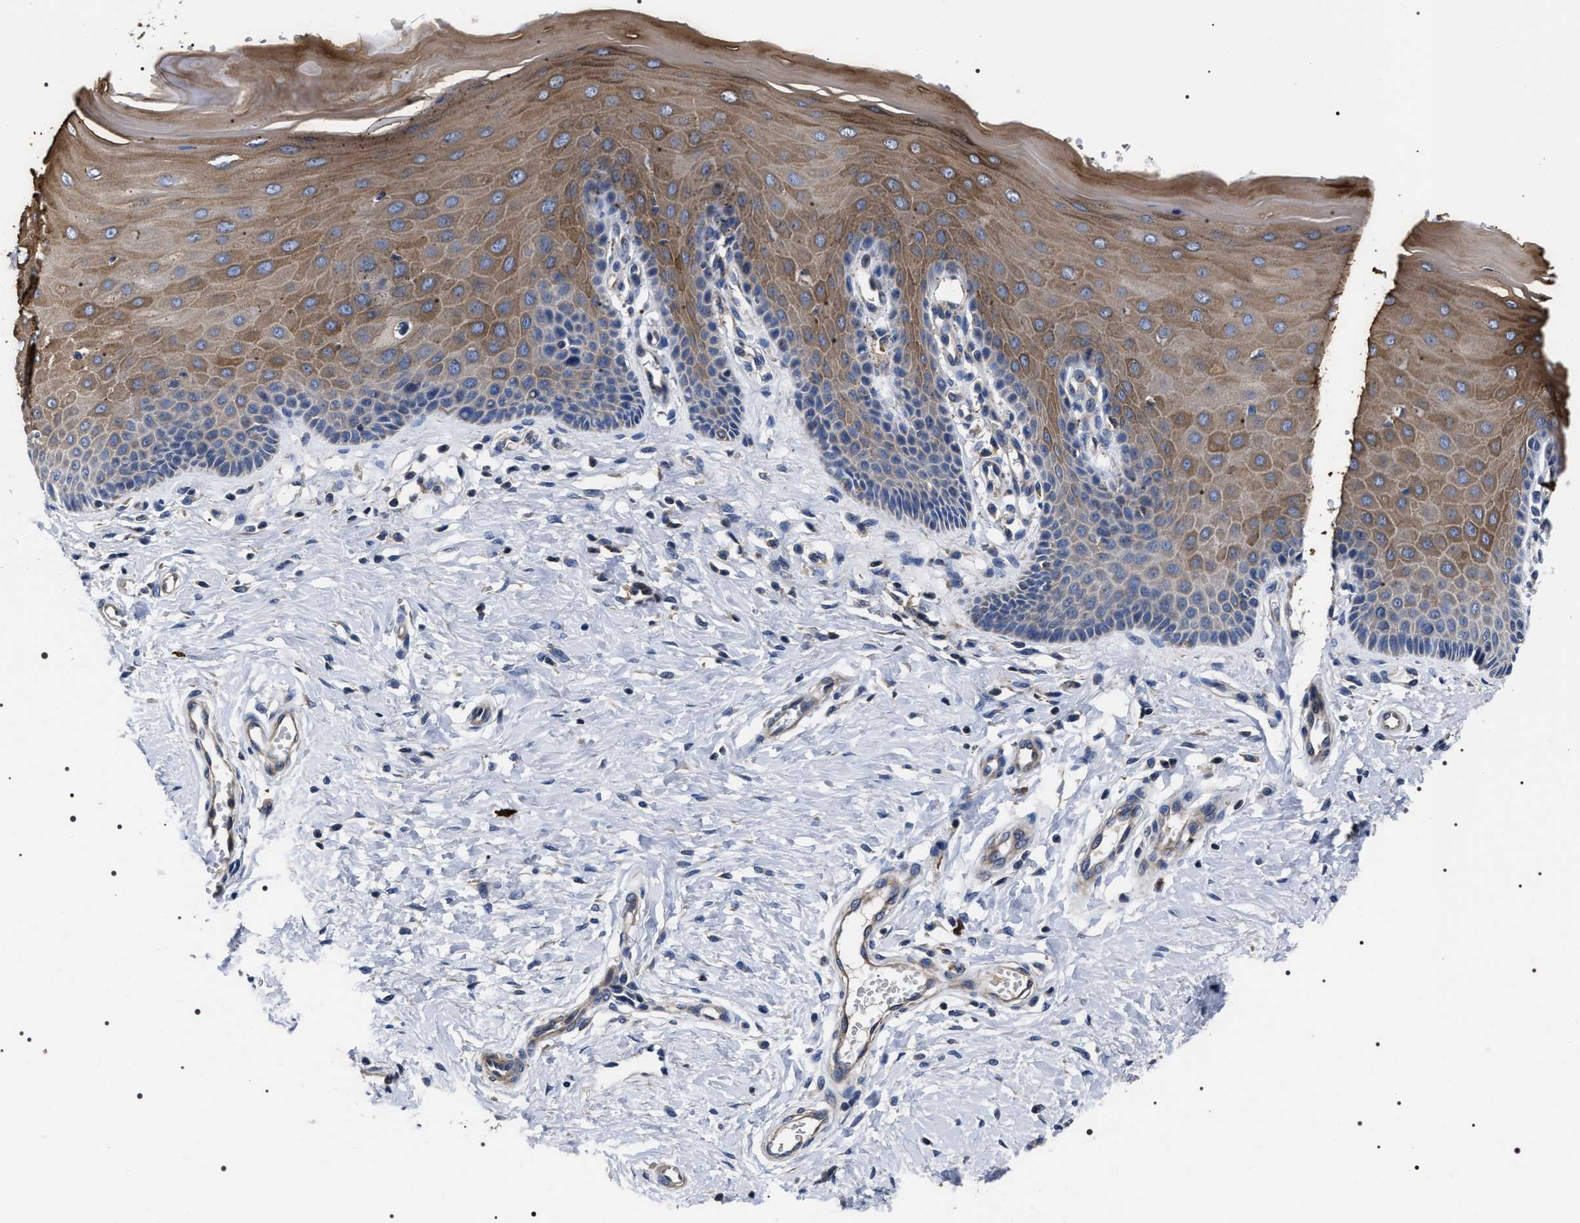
{"staining": {"intensity": "weak", "quantity": "<25%", "location": "cytoplasmic/membranous"}, "tissue": "cervix", "cell_type": "Glandular cells", "image_type": "normal", "snomed": [{"axis": "morphology", "description": "Normal tissue, NOS"}, {"axis": "topography", "description": "Cervix"}], "caption": "IHC of normal human cervix demonstrates no positivity in glandular cells.", "gene": "MIS18A", "patient": {"sex": "female", "age": 55}}